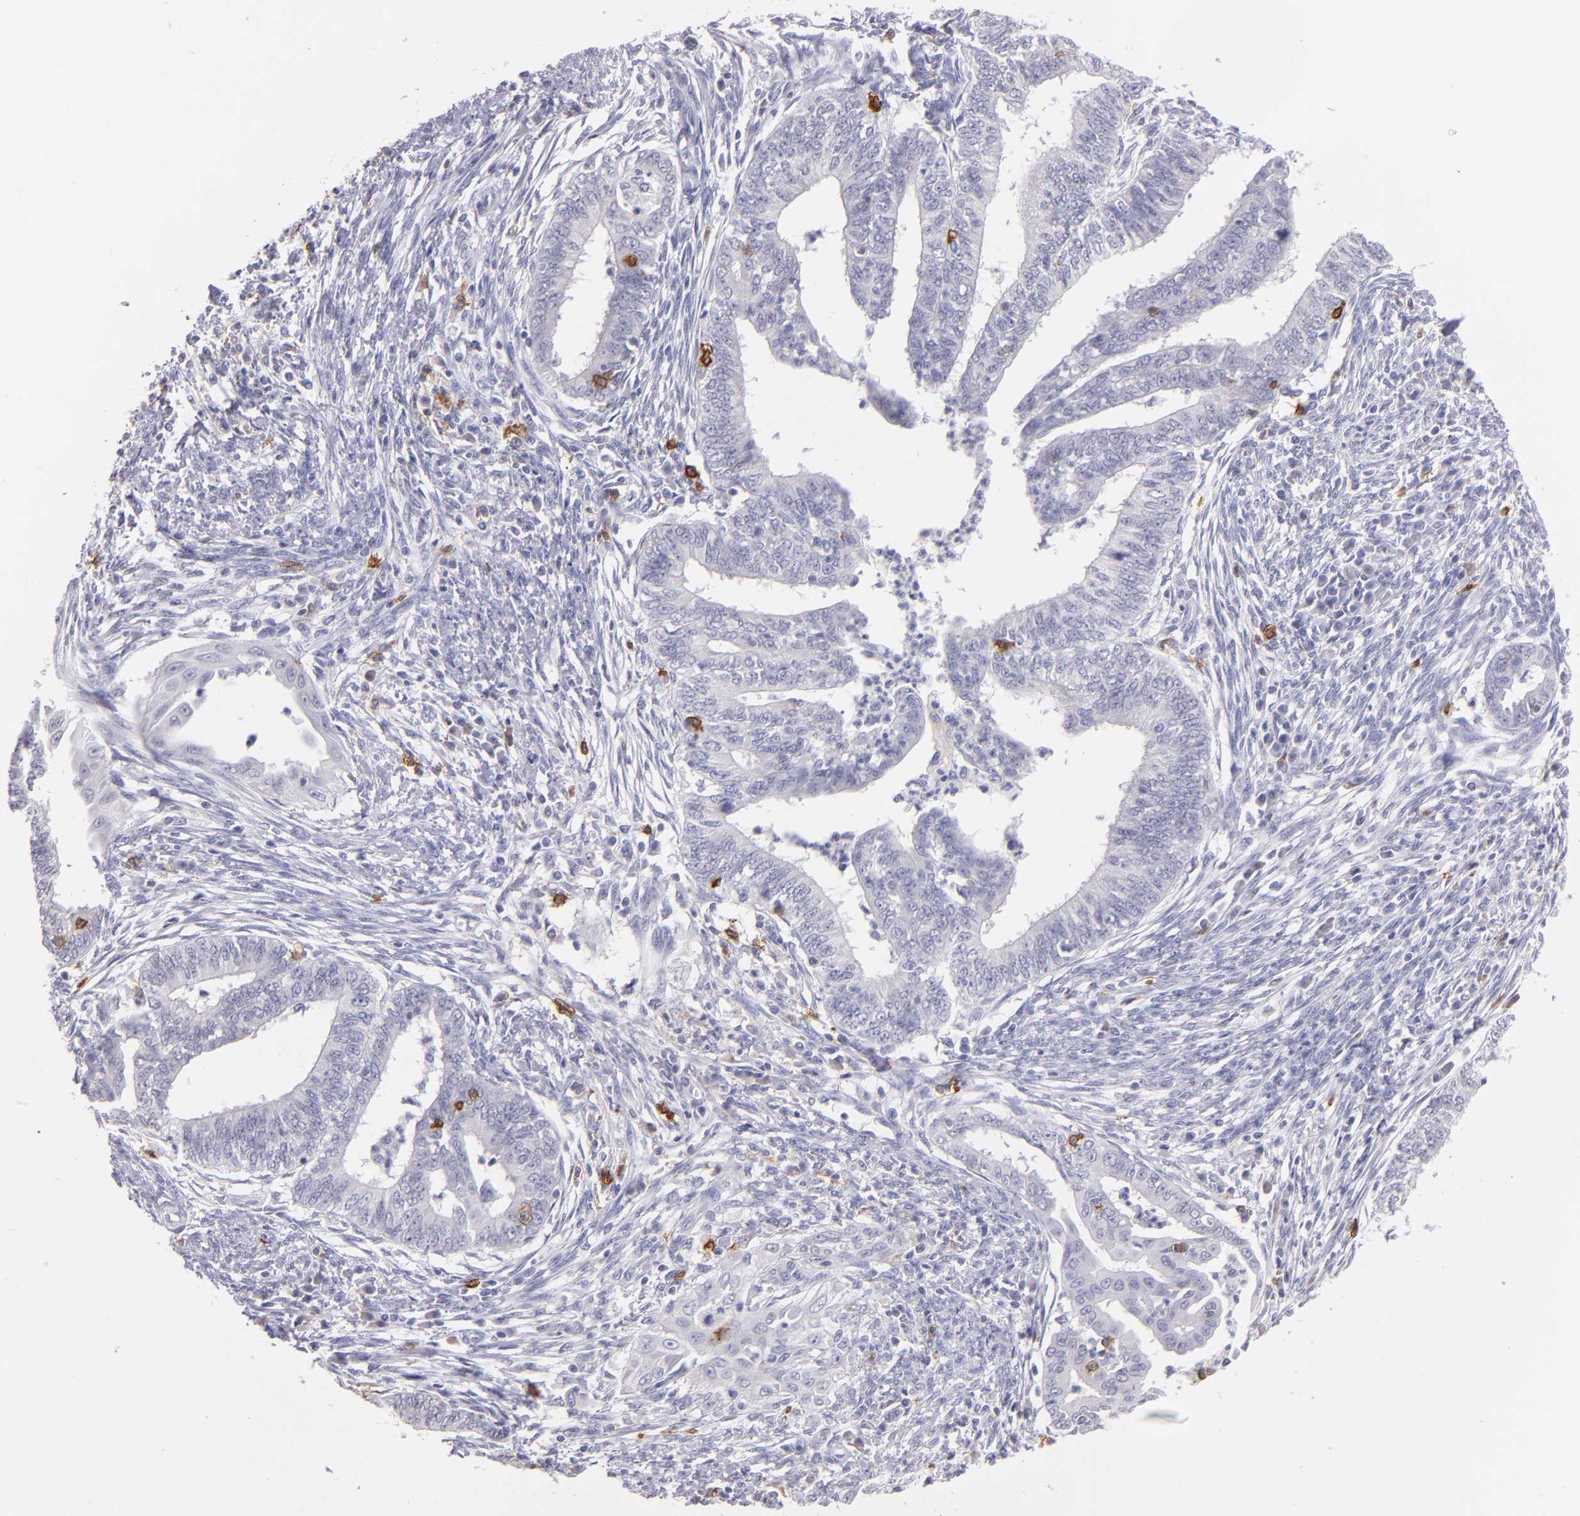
{"staining": {"intensity": "negative", "quantity": "none", "location": "none"}, "tissue": "endometrial cancer", "cell_type": "Tumor cells", "image_type": "cancer", "snomed": [{"axis": "morphology", "description": "Adenocarcinoma, NOS"}, {"axis": "topography", "description": "Endometrium"}], "caption": "Image shows no protein staining in tumor cells of endometrial cancer tissue. (DAB (3,3'-diaminobenzidine) immunohistochemistry, high magnification).", "gene": "IL2RA", "patient": {"sex": "female", "age": 66}}